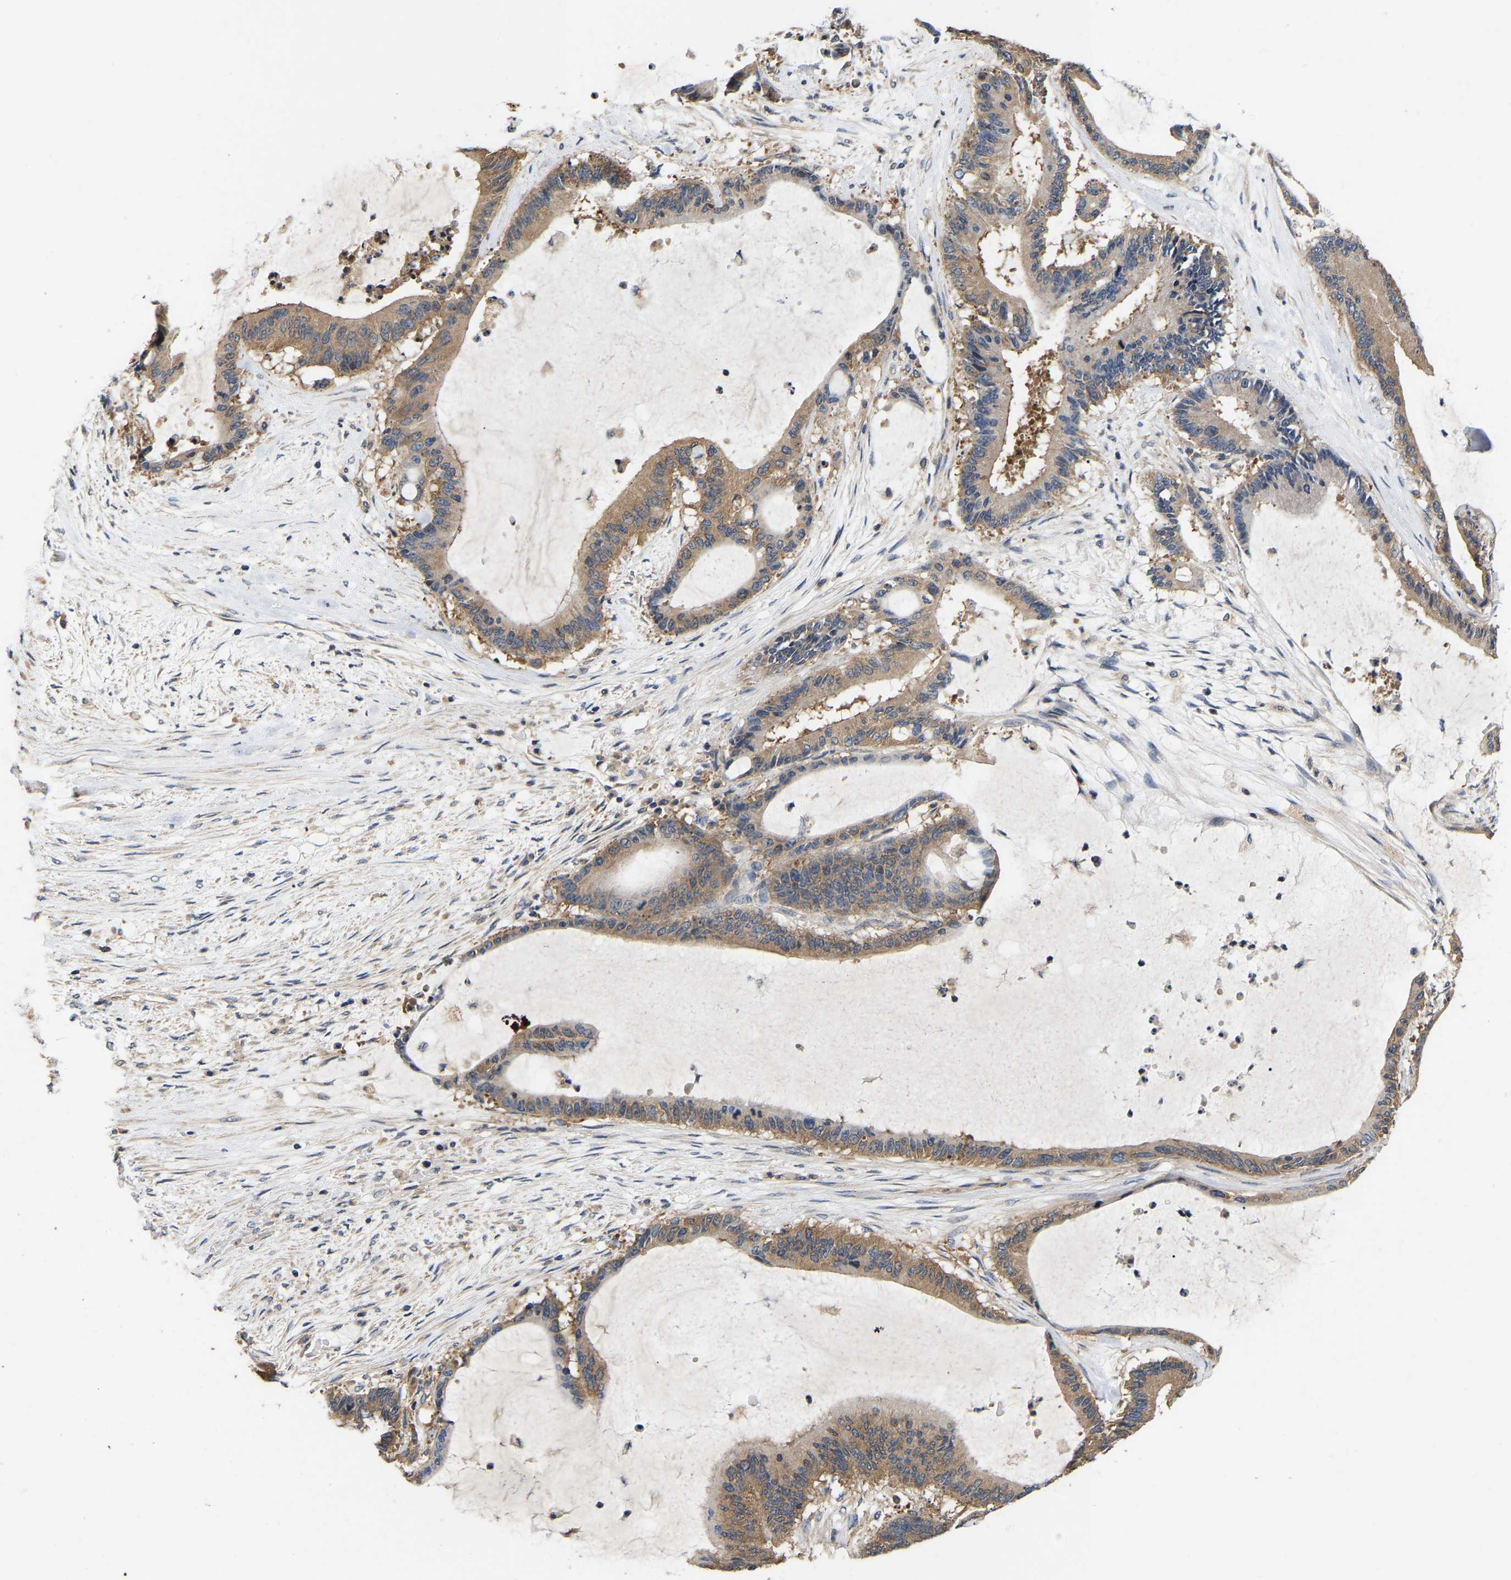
{"staining": {"intensity": "moderate", "quantity": ">75%", "location": "cytoplasmic/membranous"}, "tissue": "liver cancer", "cell_type": "Tumor cells", "image_type": "cancer", "snomed": [{"axis": "morphology", "description": "Cholangiocarcinoma"}, {"axis": "topography", "description": "Liver"}], "caption": "Immunohistochemical staining of cholangiocarcinoma (liver) demonstrates medium levels of moderate cytoplasmic/membranous protein positivity in about >75% of tumor cells. Ihc stains the protein in brown and the nuclei are stained blue.", "gene": "AIMP2", "patient": {"sex": "female", "age": 73}}